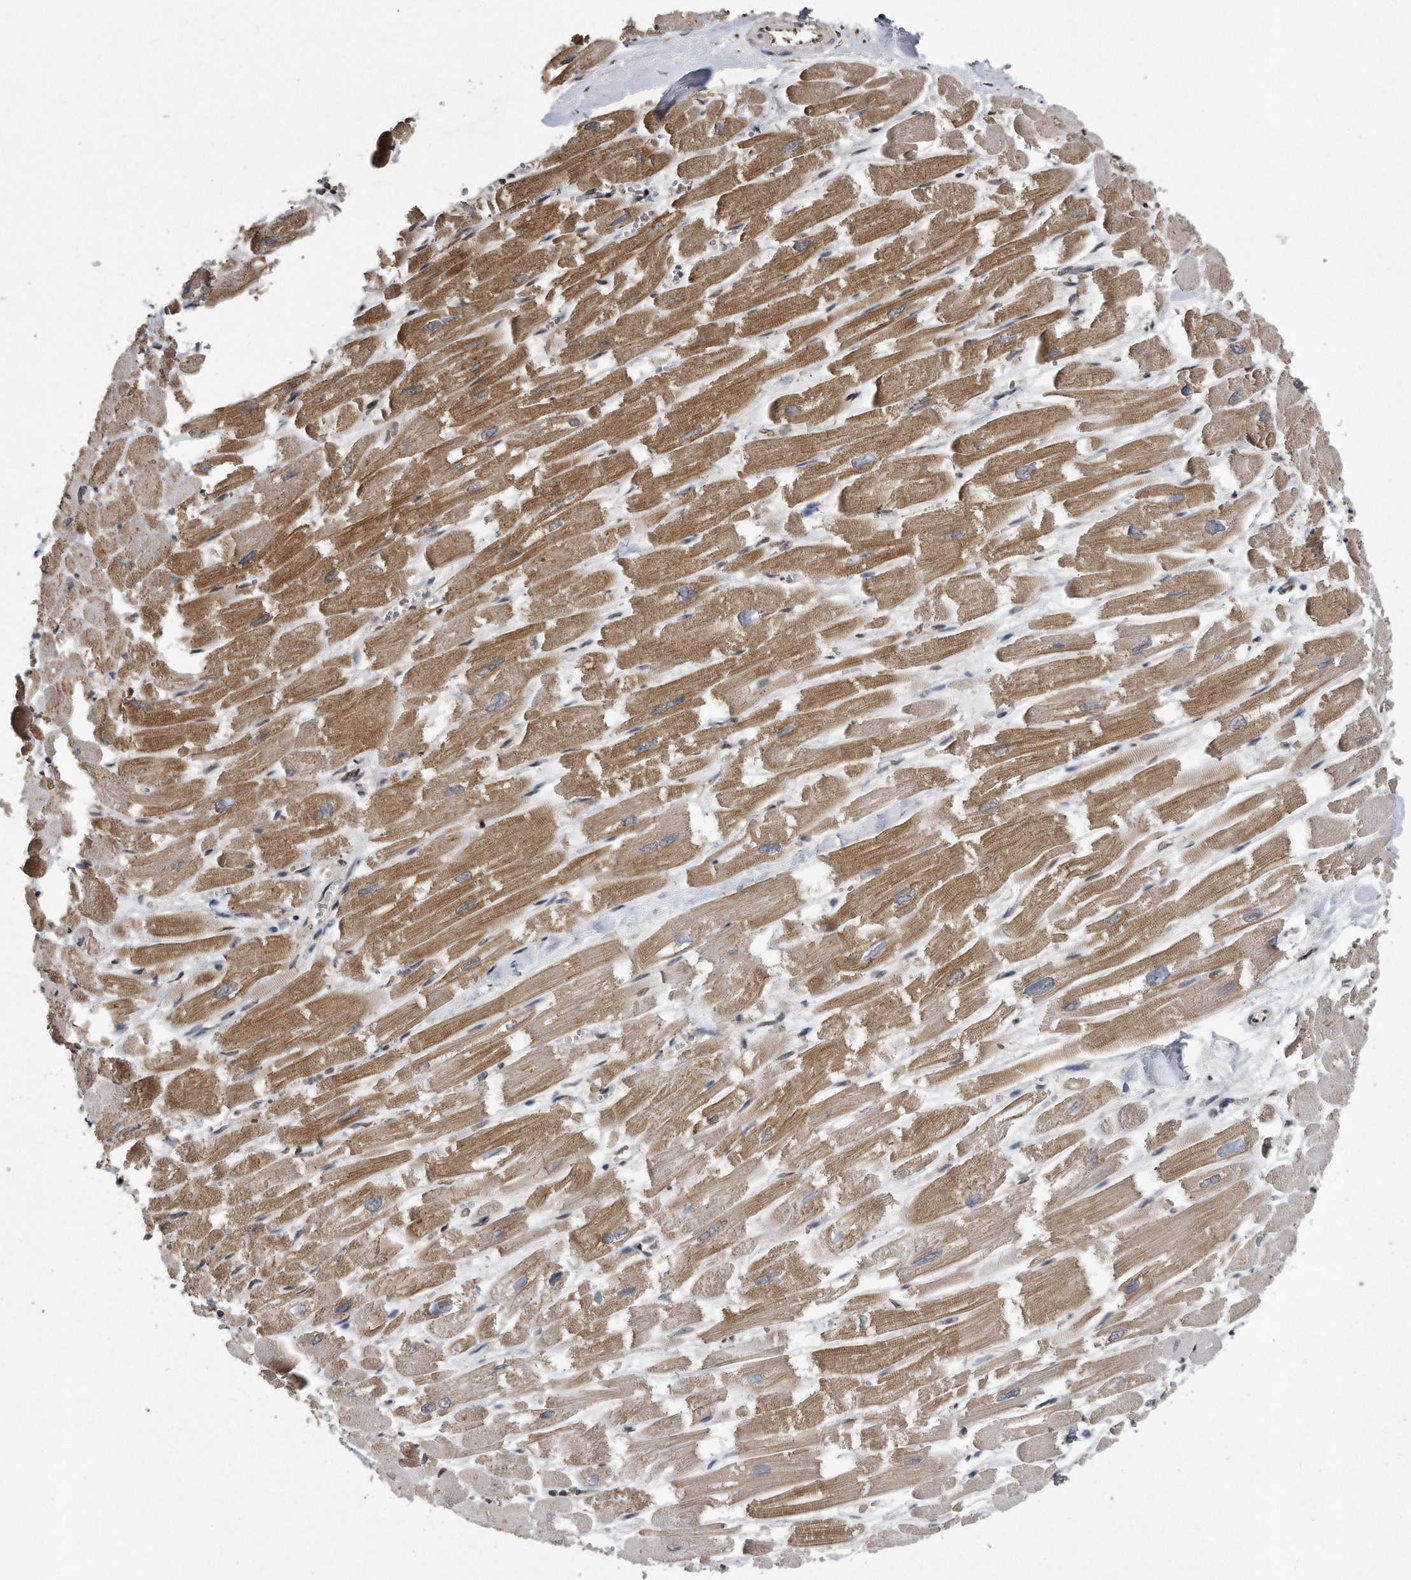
{"staining": {"intensity": "moderate", "quantity": ">75%", "location": "cytoplasmic/membranous,nuclear"}, "tissue": "heart muscle", "cell_type": "Cardiomyocytes", "image_type": "normal", "snomed": [{"axis": "morphology", "description": "Normal tissue, NOS"}, {"axis": "topography", "description": "Heart"}], "caption": "Protein staining by immunohistochemistry (IHC) displays moderate cytoplasmic/membranous,nuclear positivity in about >75% of cardiomyocytes in normal heart muscle. (DAB IHC, brown staining for protein, blue staining for nuclei).", "gene": "CRYZL1", "patient": {"sex": "male", "age": 54}}